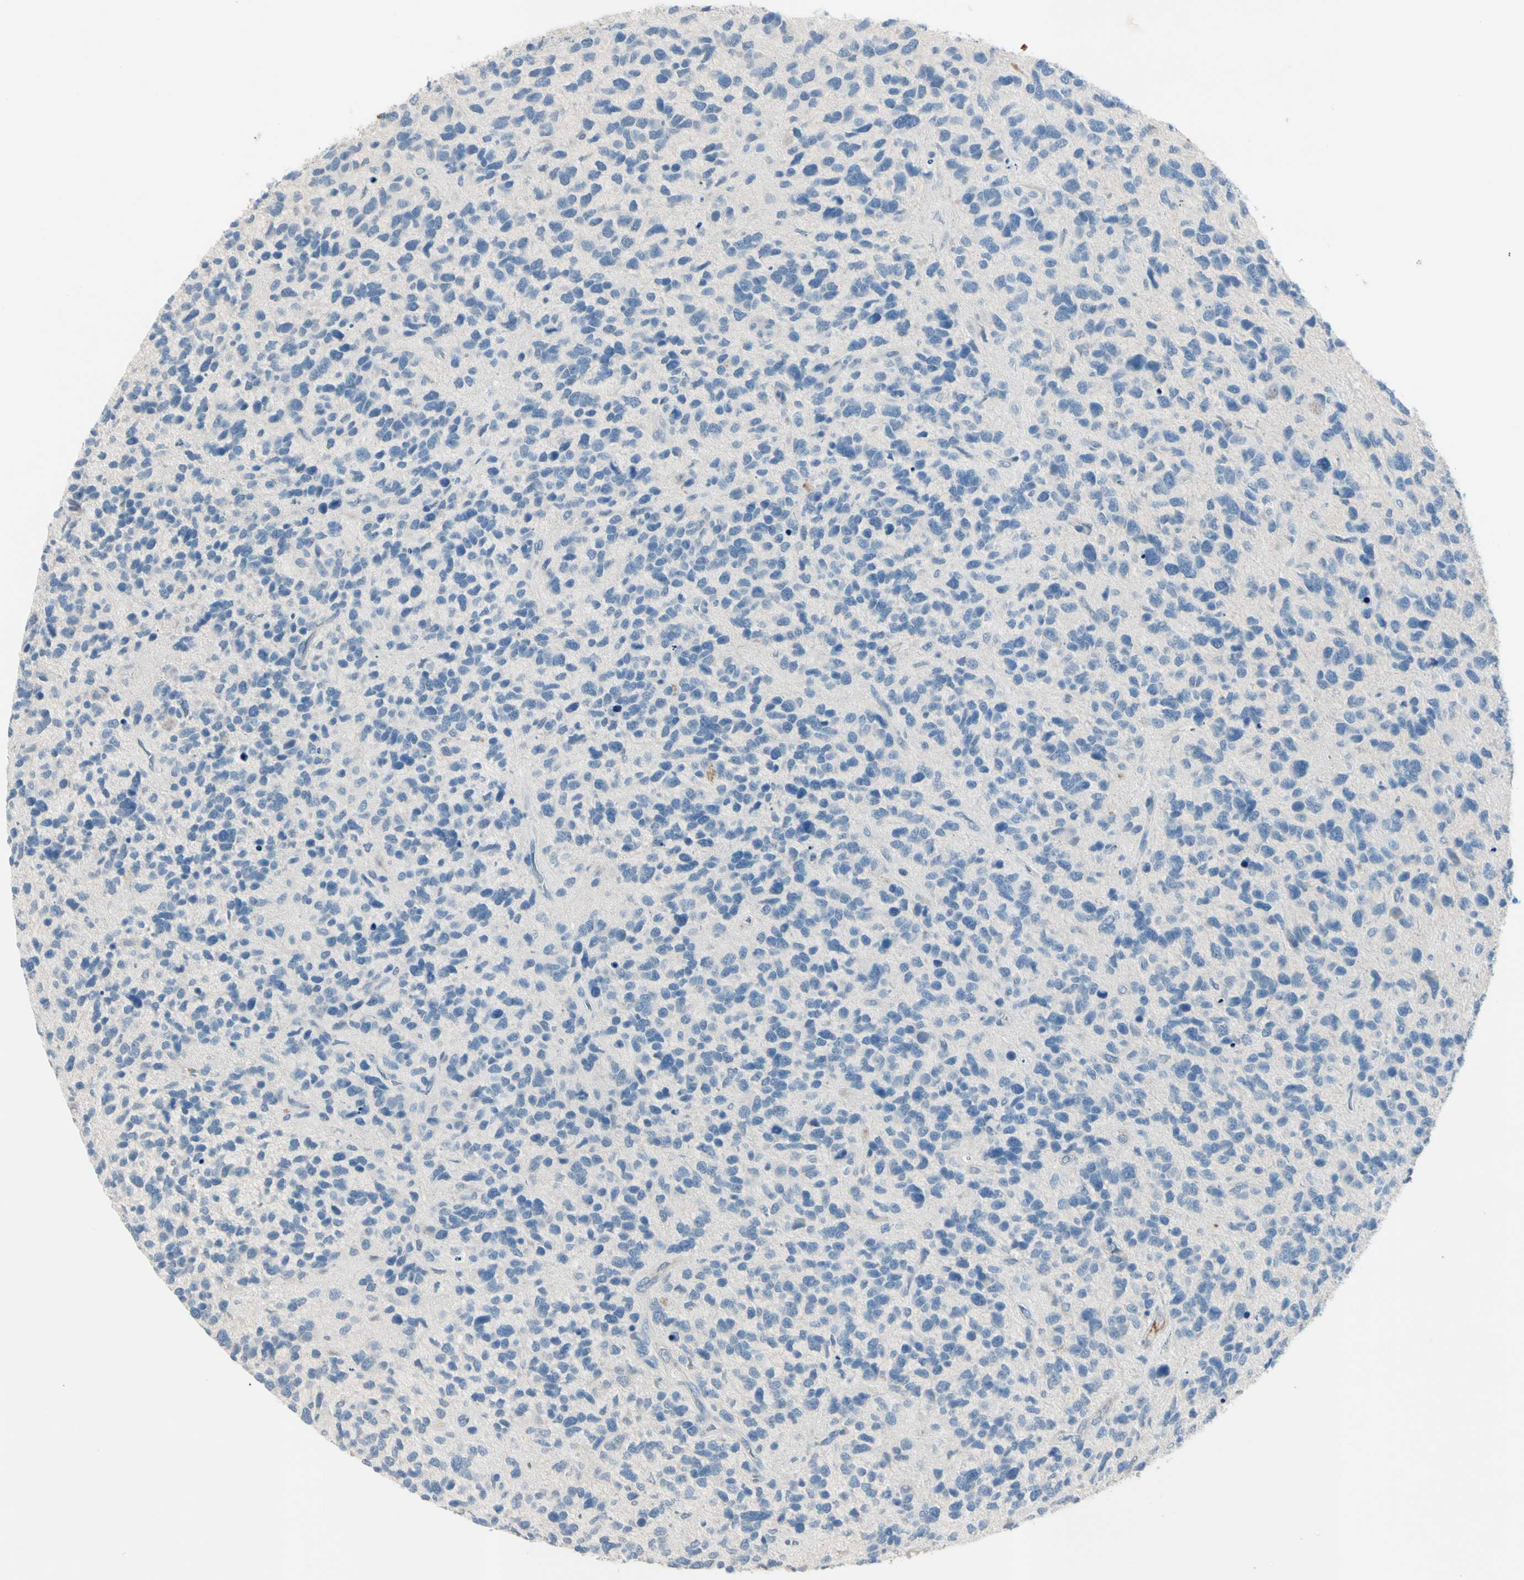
{"staining": {"intensity": "negative", "quantity": "none", "location": "none"}, "tissue": "glioma", "cell_type": "Tumor cells", "image_type": "cancer", "snomed": [{"axis": "morphology", "description": "Glioma, malignant, High grade"}, {"axis": "topography", "description": "Brain"}], "caption": "High-grade glioma (malignant) stained for a protein using immunohistochemistry shows no staining tumor cells.", "gene": "SERPIND1", "patient": {"sex": "female", "age": 58}}